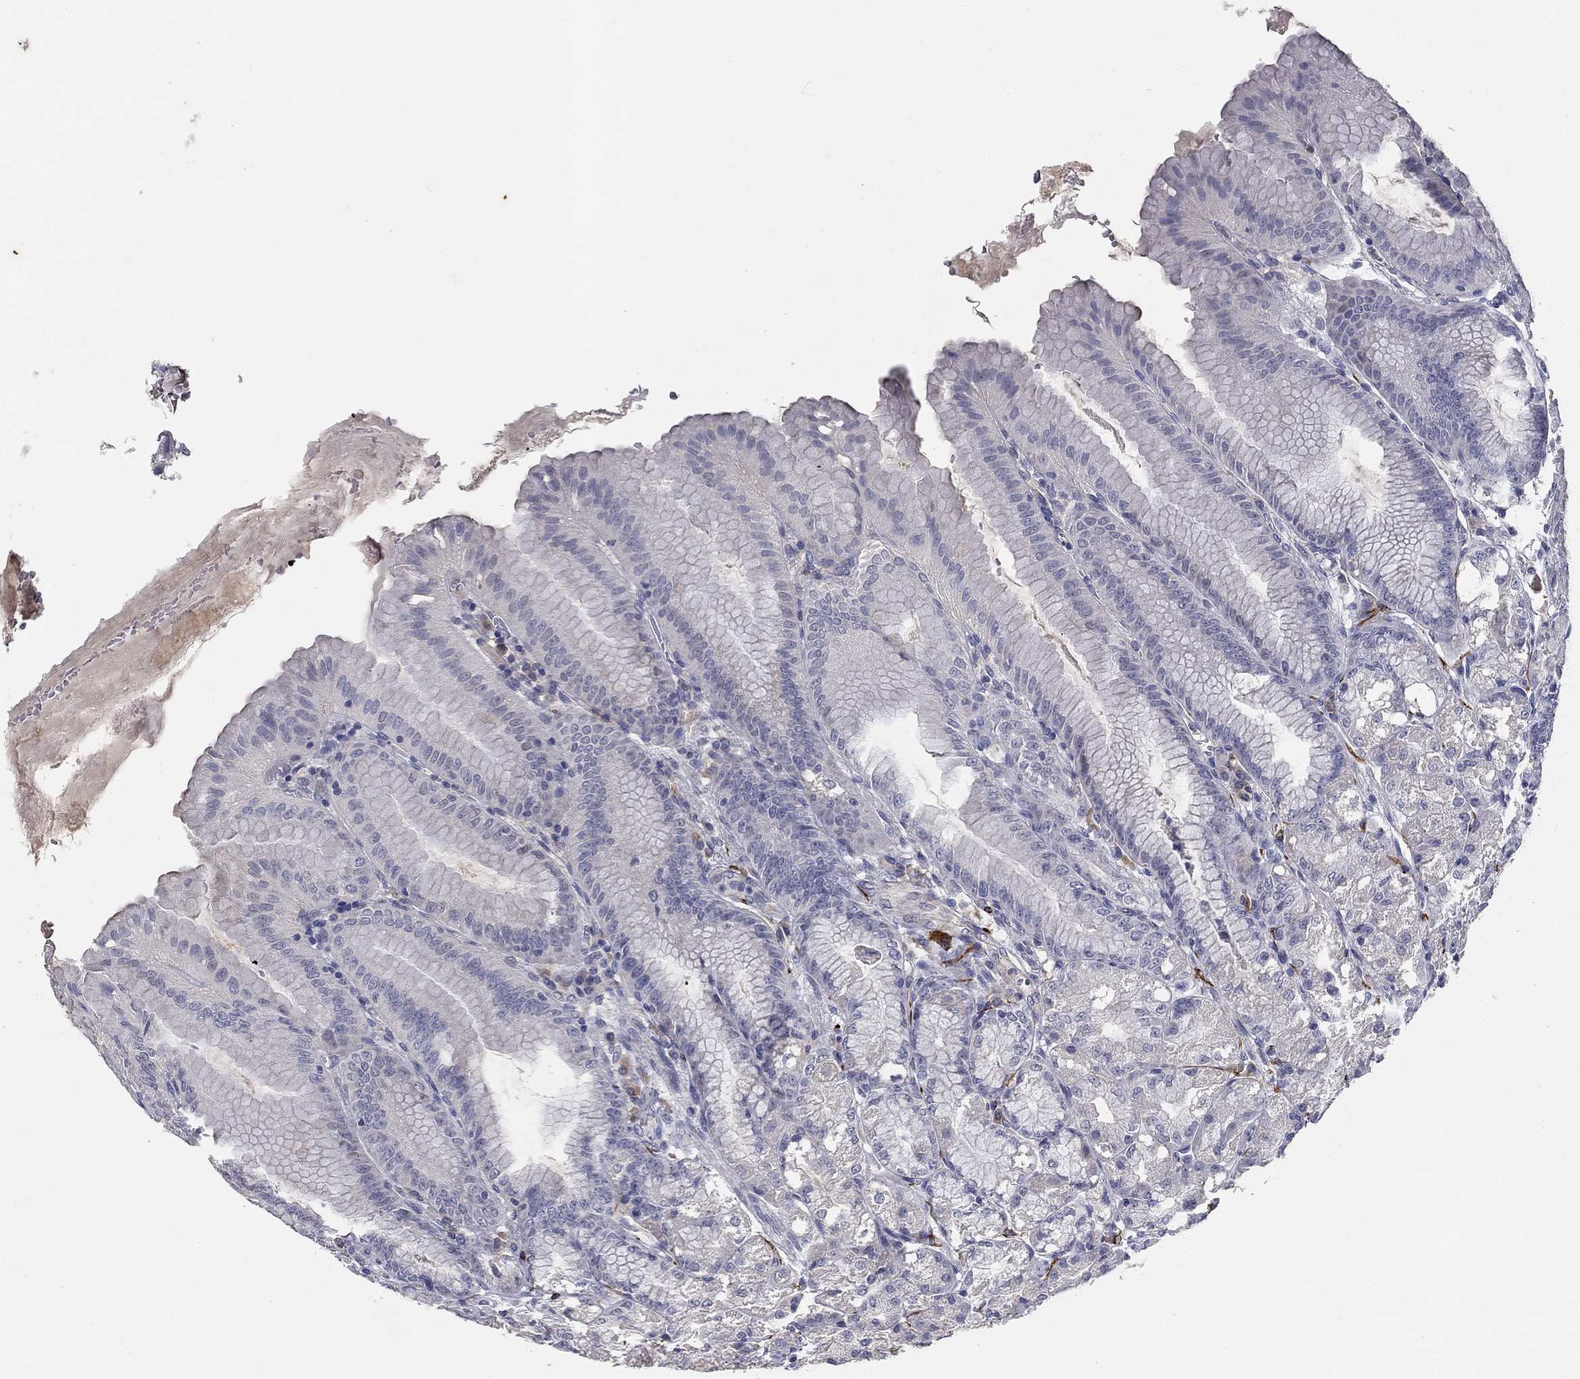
{"staining": {"intensity": "negative", "quantity": "none", "location": "none"}, "tissue": "stomach", "cell_type": "Glandular cells", "image_type": "normal", "snomed": [{"axis": "morphology", "description": "Normal tissue, NOS"}, {"axis": "topography", "description": "Stomach"}], "caption": "Immunohistochemistry photomicrograph of unremarkable stomach: stomach stained with DAB reveals no significant protein positivity in glandular cells.", "gene": "CD274", "patient": {"sex": "male", "age": 71}}